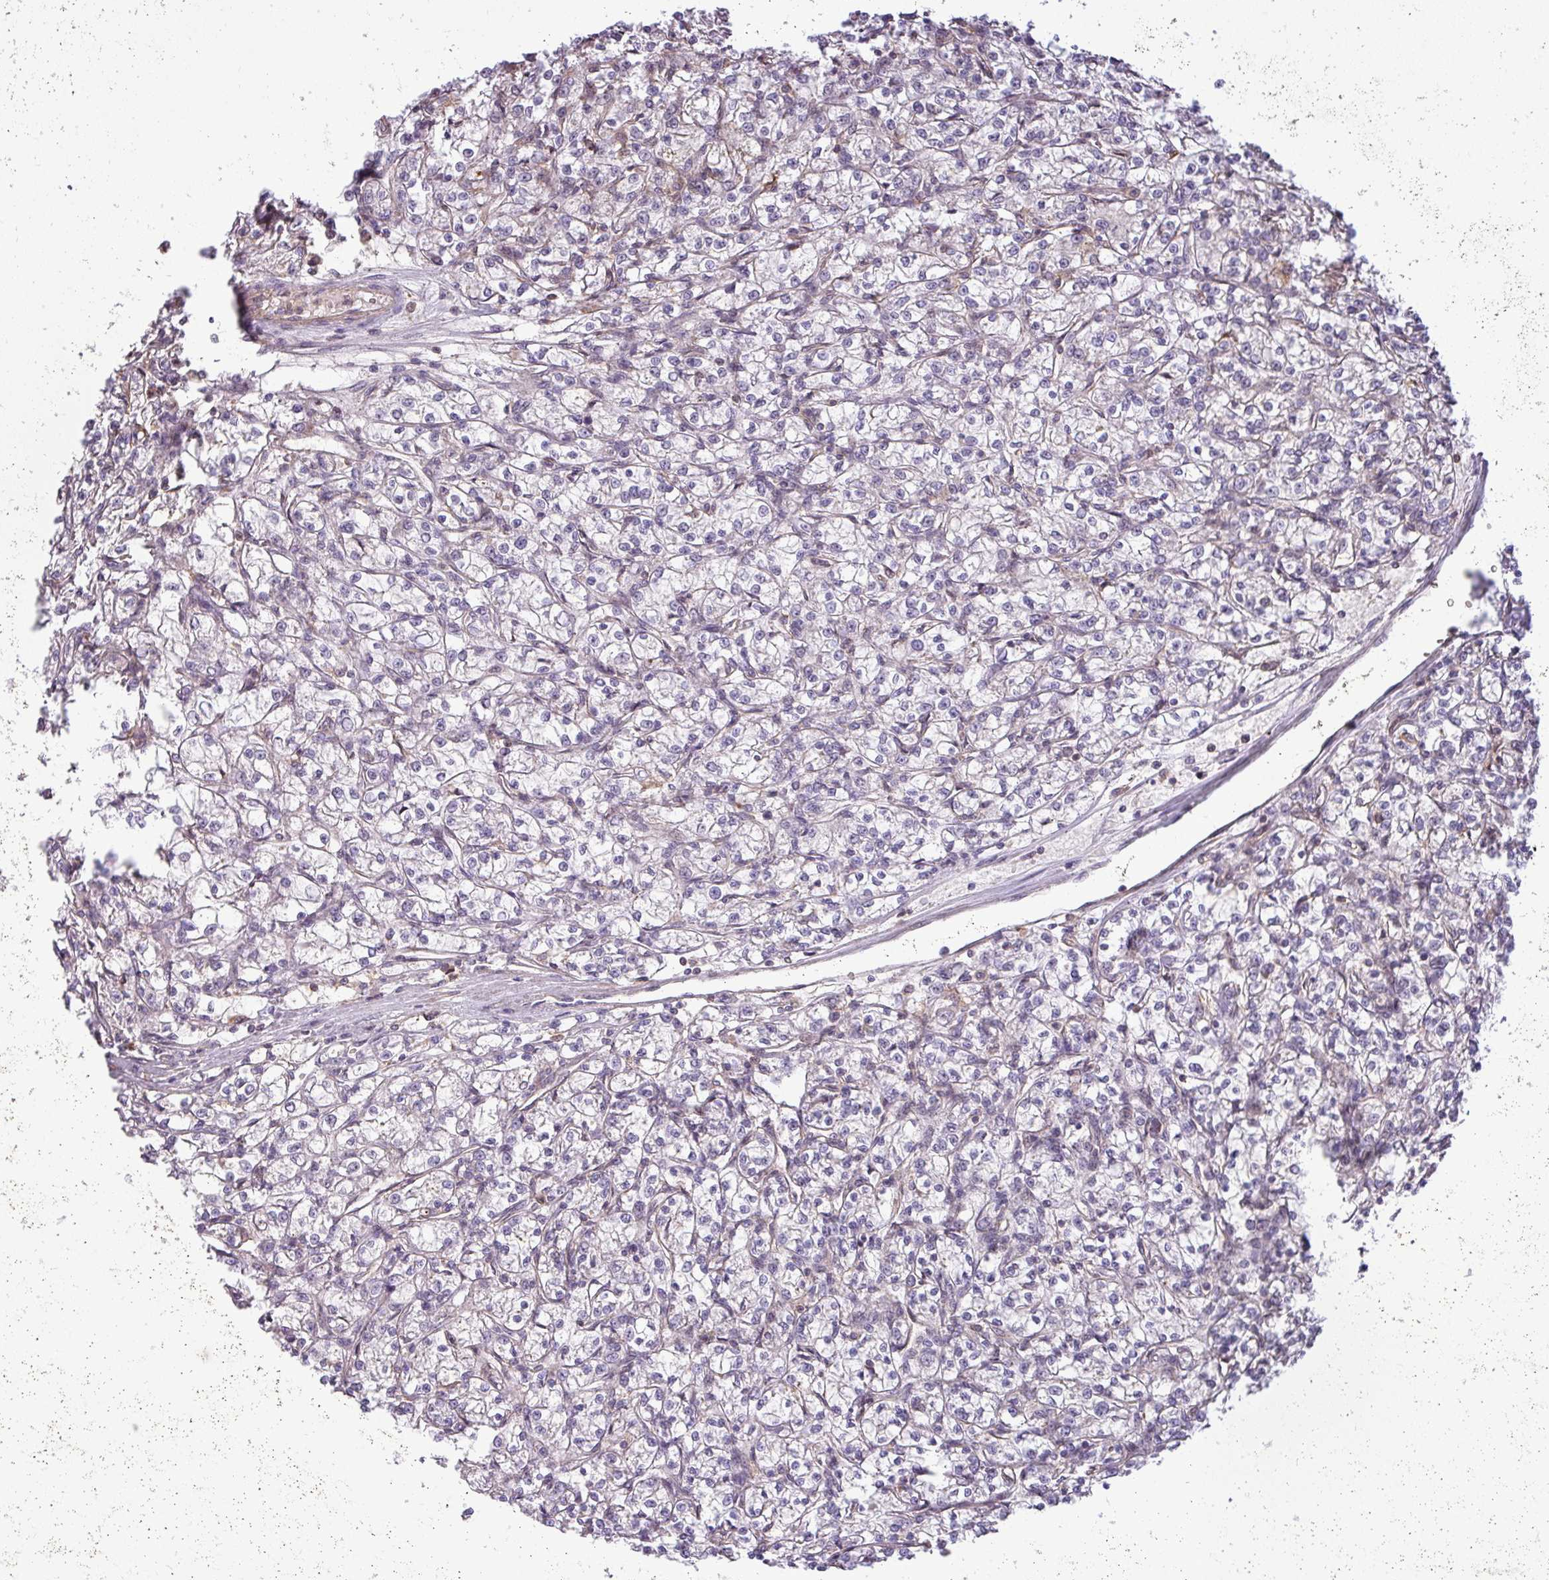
{"staining": {"intensity": "negative", "quantity": "none", "location": "none"}, "tissue": "renal cancer", "cell_type": "Tumor cells", "image_type": "cancer", "snomed": [{"axis": "morphology", "description": "Adenocarcinoma, NOS"}, {"axis": "topography", "description": "Kidney"}], "caption": "Immunohistochemical staining of human renal cancer (adenocarcinoma) exhibits no significant staining in tumor cells. The staining is performed using DAB brown chromogen with nuclei counter-stained in using hematoxylin.", "gene": "ZNF835", "patient": {"sex": "female", "age": 59}}